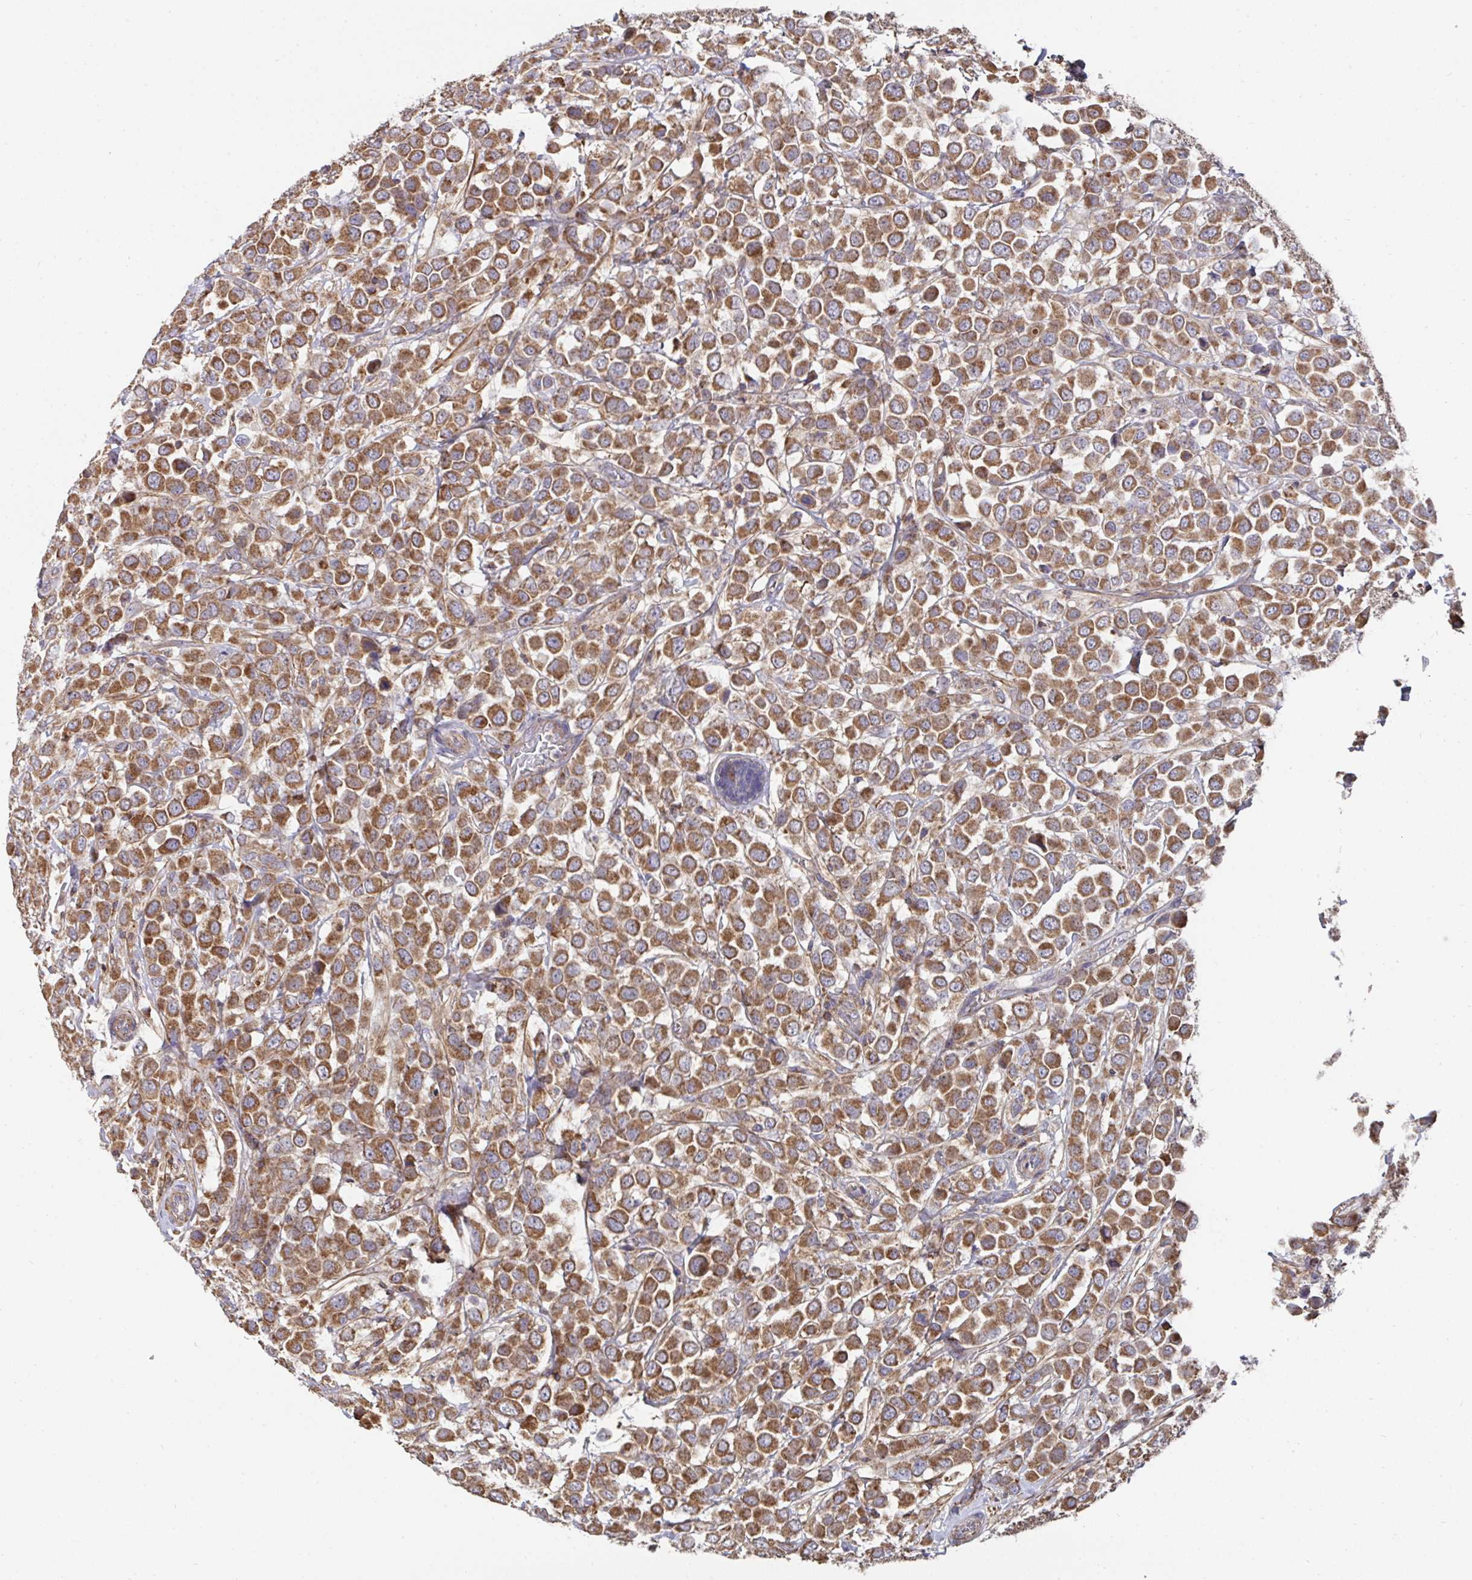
{"staining": {"intensity": "moderate", "quantity": ">75%", "location": "cytoplasmic/membranous"}, "tissue": "breast cancer", "cell_type": "Tumor cells", "image_type": "cancer", "snomed": [{"axis": "morphology", "description": "Duct carcinoma"}, {"axis": "topography", "description": "Breast"}], "caption": "A brown stain shows moderate cytoplasmic/membranous staining of a protein in human breast cancer tumor cells.", "gene": "DZANK1", "patient": {"sex": "female", "age": 61}}